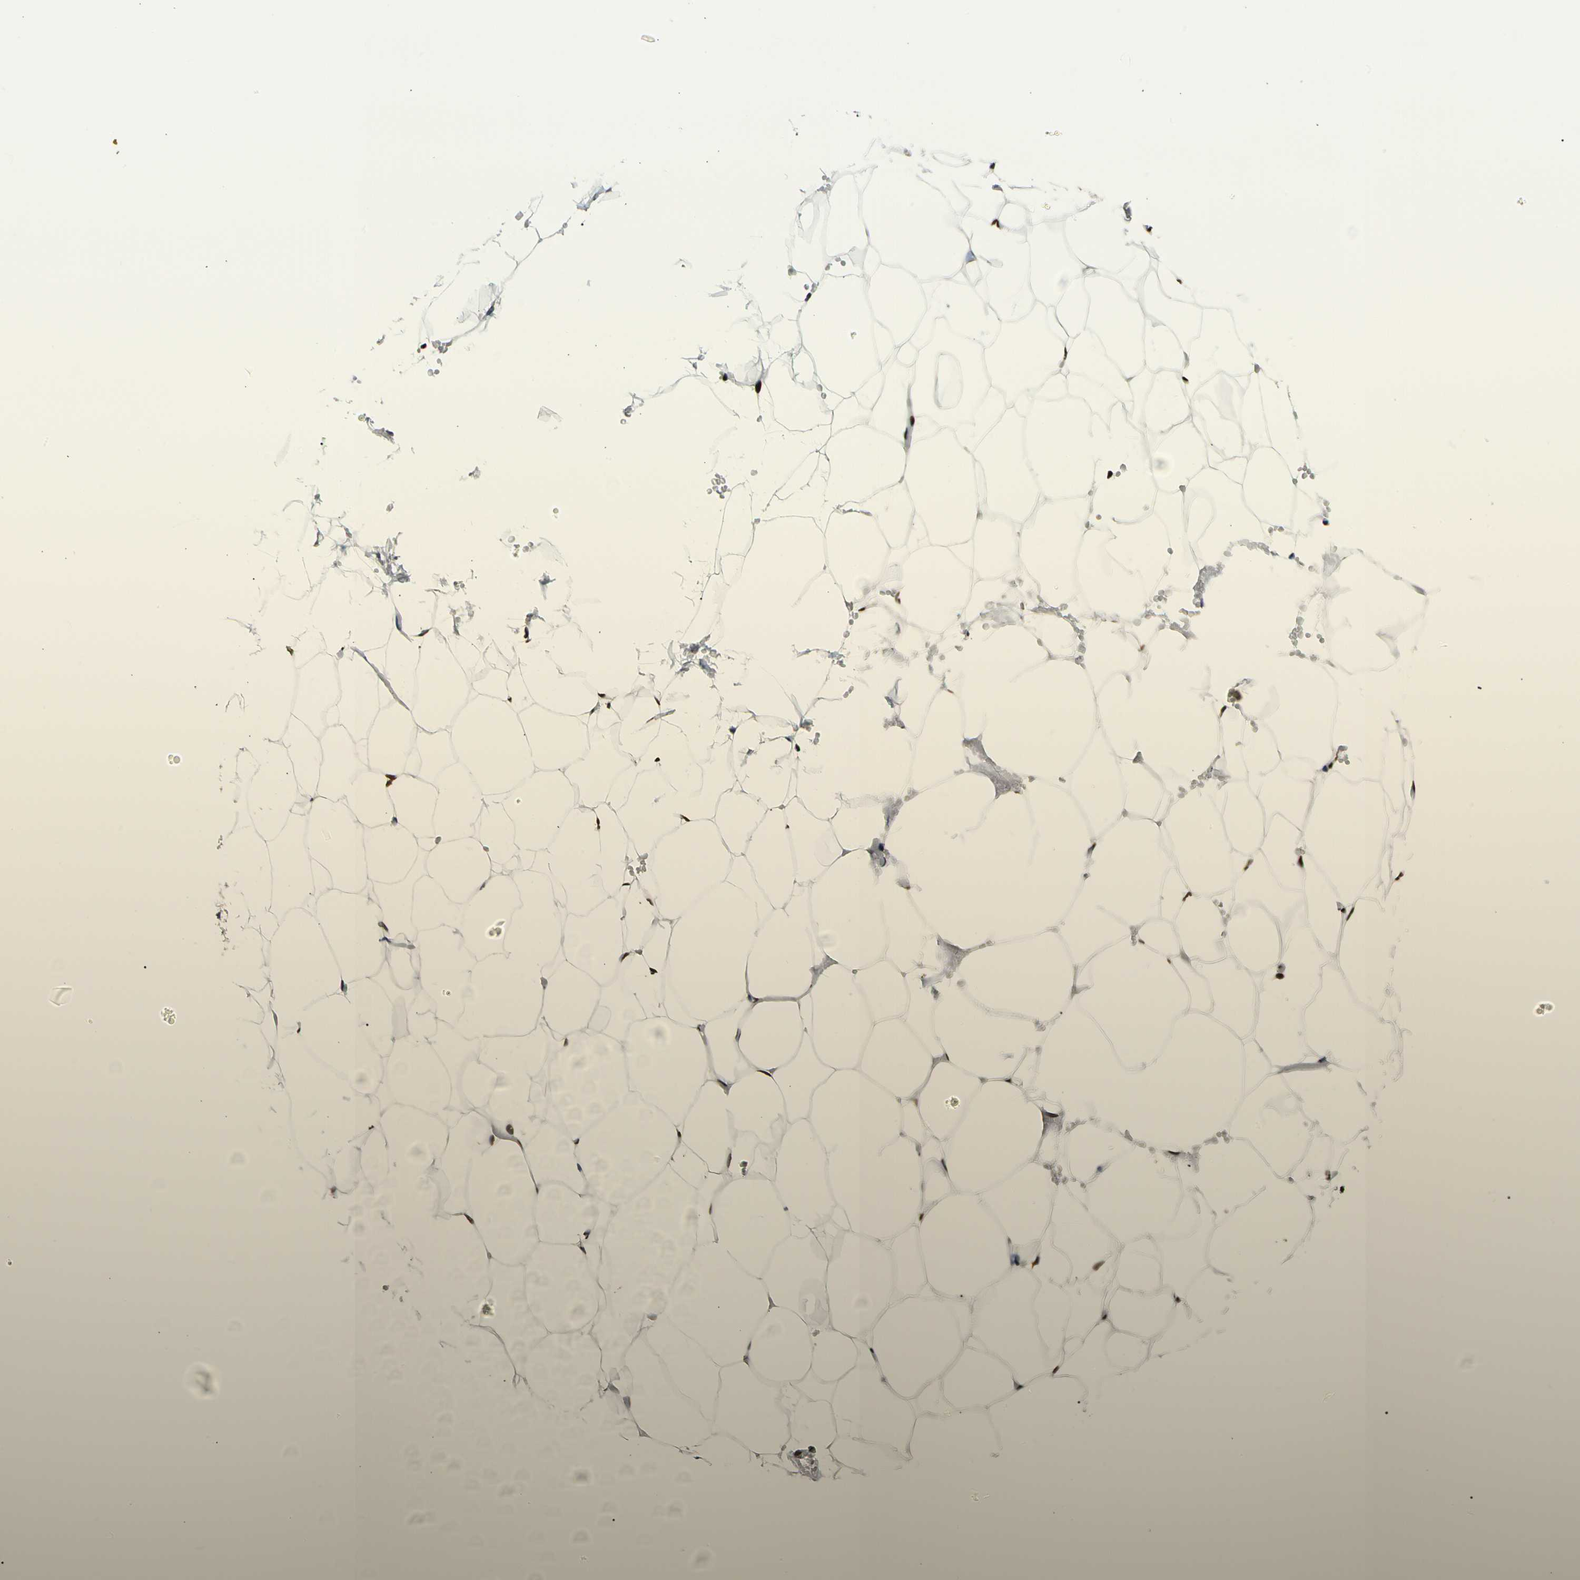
{"staining": {"intensity": "strong", "quantity": ">75%", "location": "nuclear"}, "tissue": "adipose tissue", "cell_type": "Adipocytes", "image_type": "normal", "snomed": [{"axis": "morphology", "description": "Normal tissue, NOS"}, {"axis": "topography", "description": "Breast"}, {"axis": "topography", "description": "Adipose tissue"}], "caption": "Adipocytes show high levels of strong nuclear expression in approximately >75% of cells in benign adipose tissue.", "gene": "NFIA", "patient": {"sex": "female", "age": 25}}